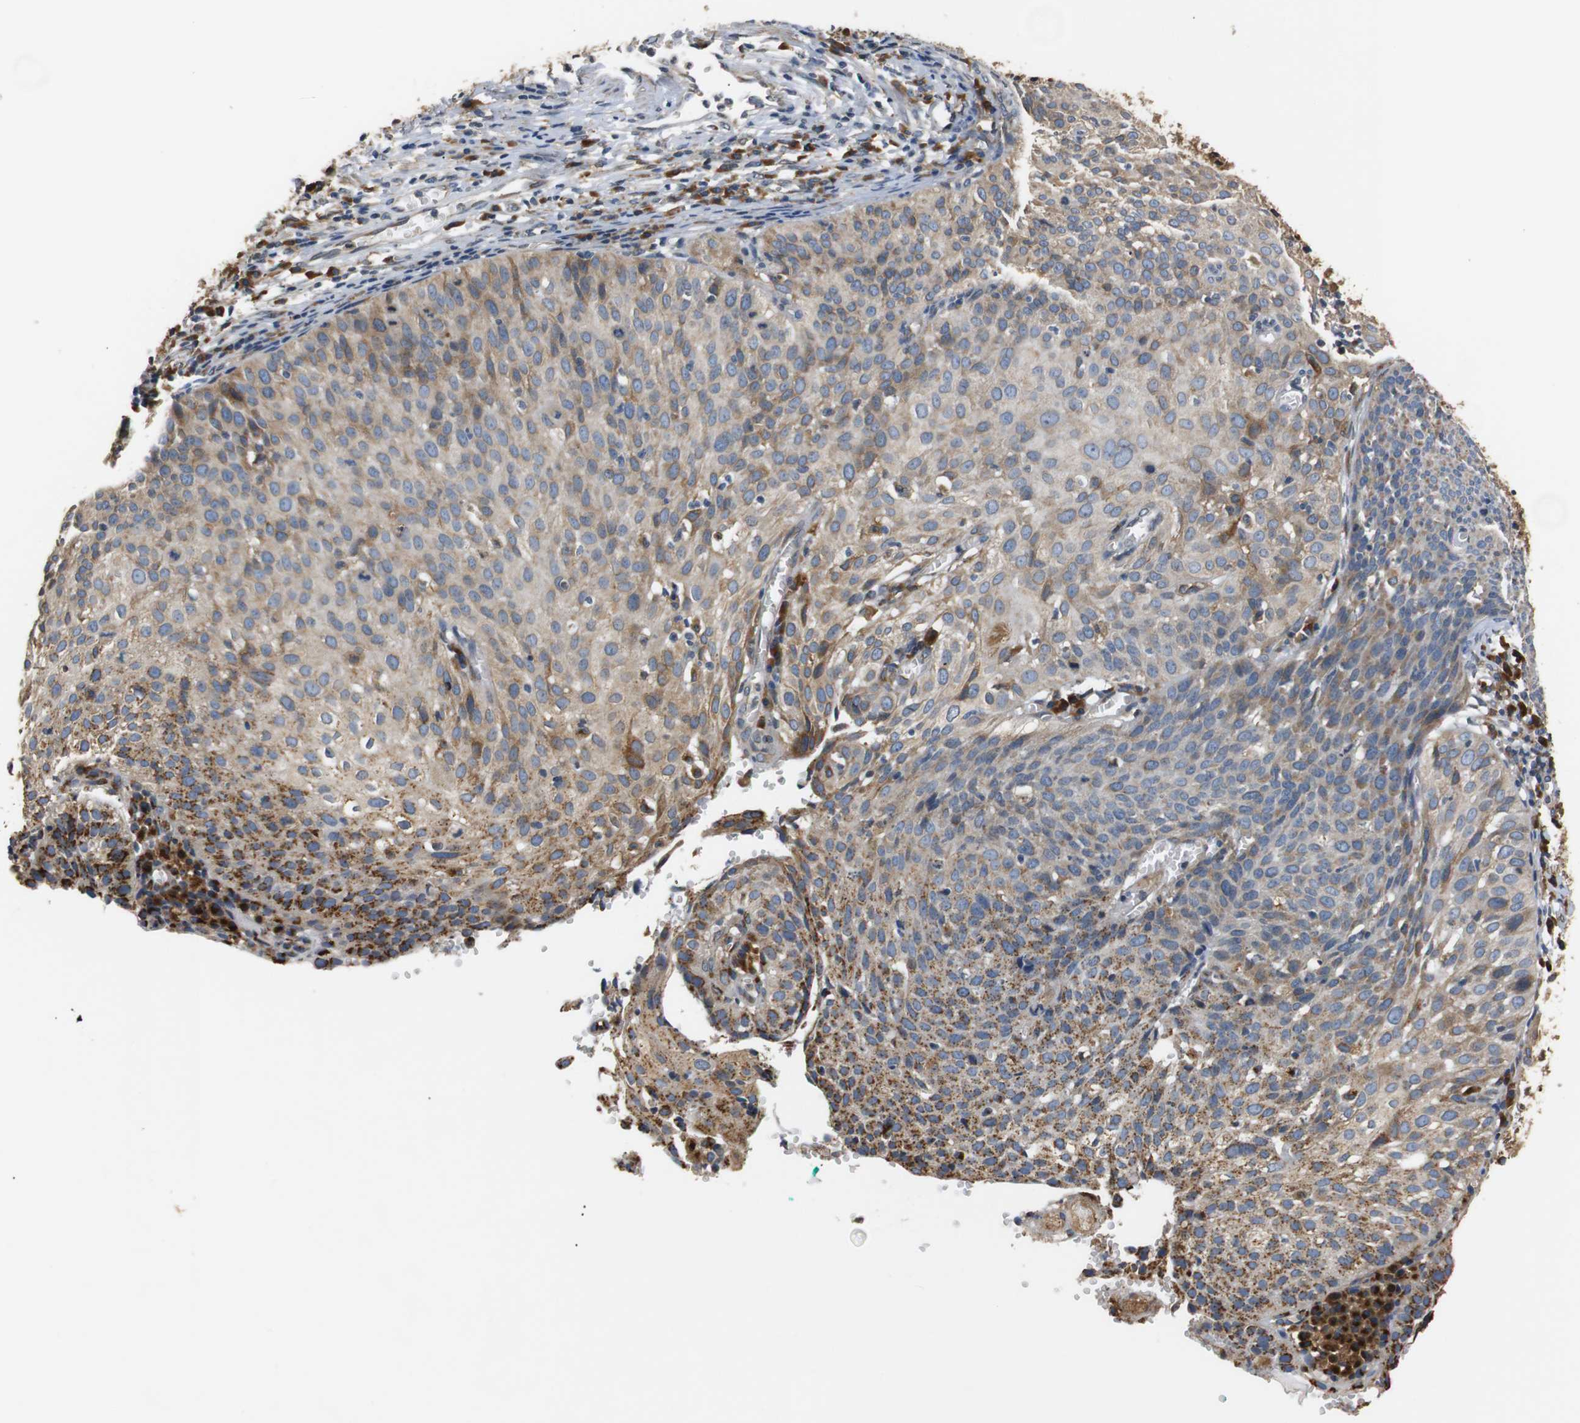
{"staining": {"intensity": "moderate", "quantity": "25%-75%", "location": "cytoplasmic/membranous"}, "tissue": "cervical cancer", "cell_type": "Tumor cells", "image_type": "cancer", "snomed": [{"axis": "morphology", "description": "Squamous cell carcinoma, NOS"}, {"axis": "topography", "description": "Cervix"}], "caption": "The photomicrograph reveals staining of squamous cell carcinoma (cervical), revealing moderate cytoplasmic/membranous protein staining (brown color) within tumor cells. The staining was performed using DAB, with brown indicating positive protein expression. Nuclei are stained blue with hematoxylin.", "gene": "TMED2", "patient": {"sex": "female", "age": 38}}